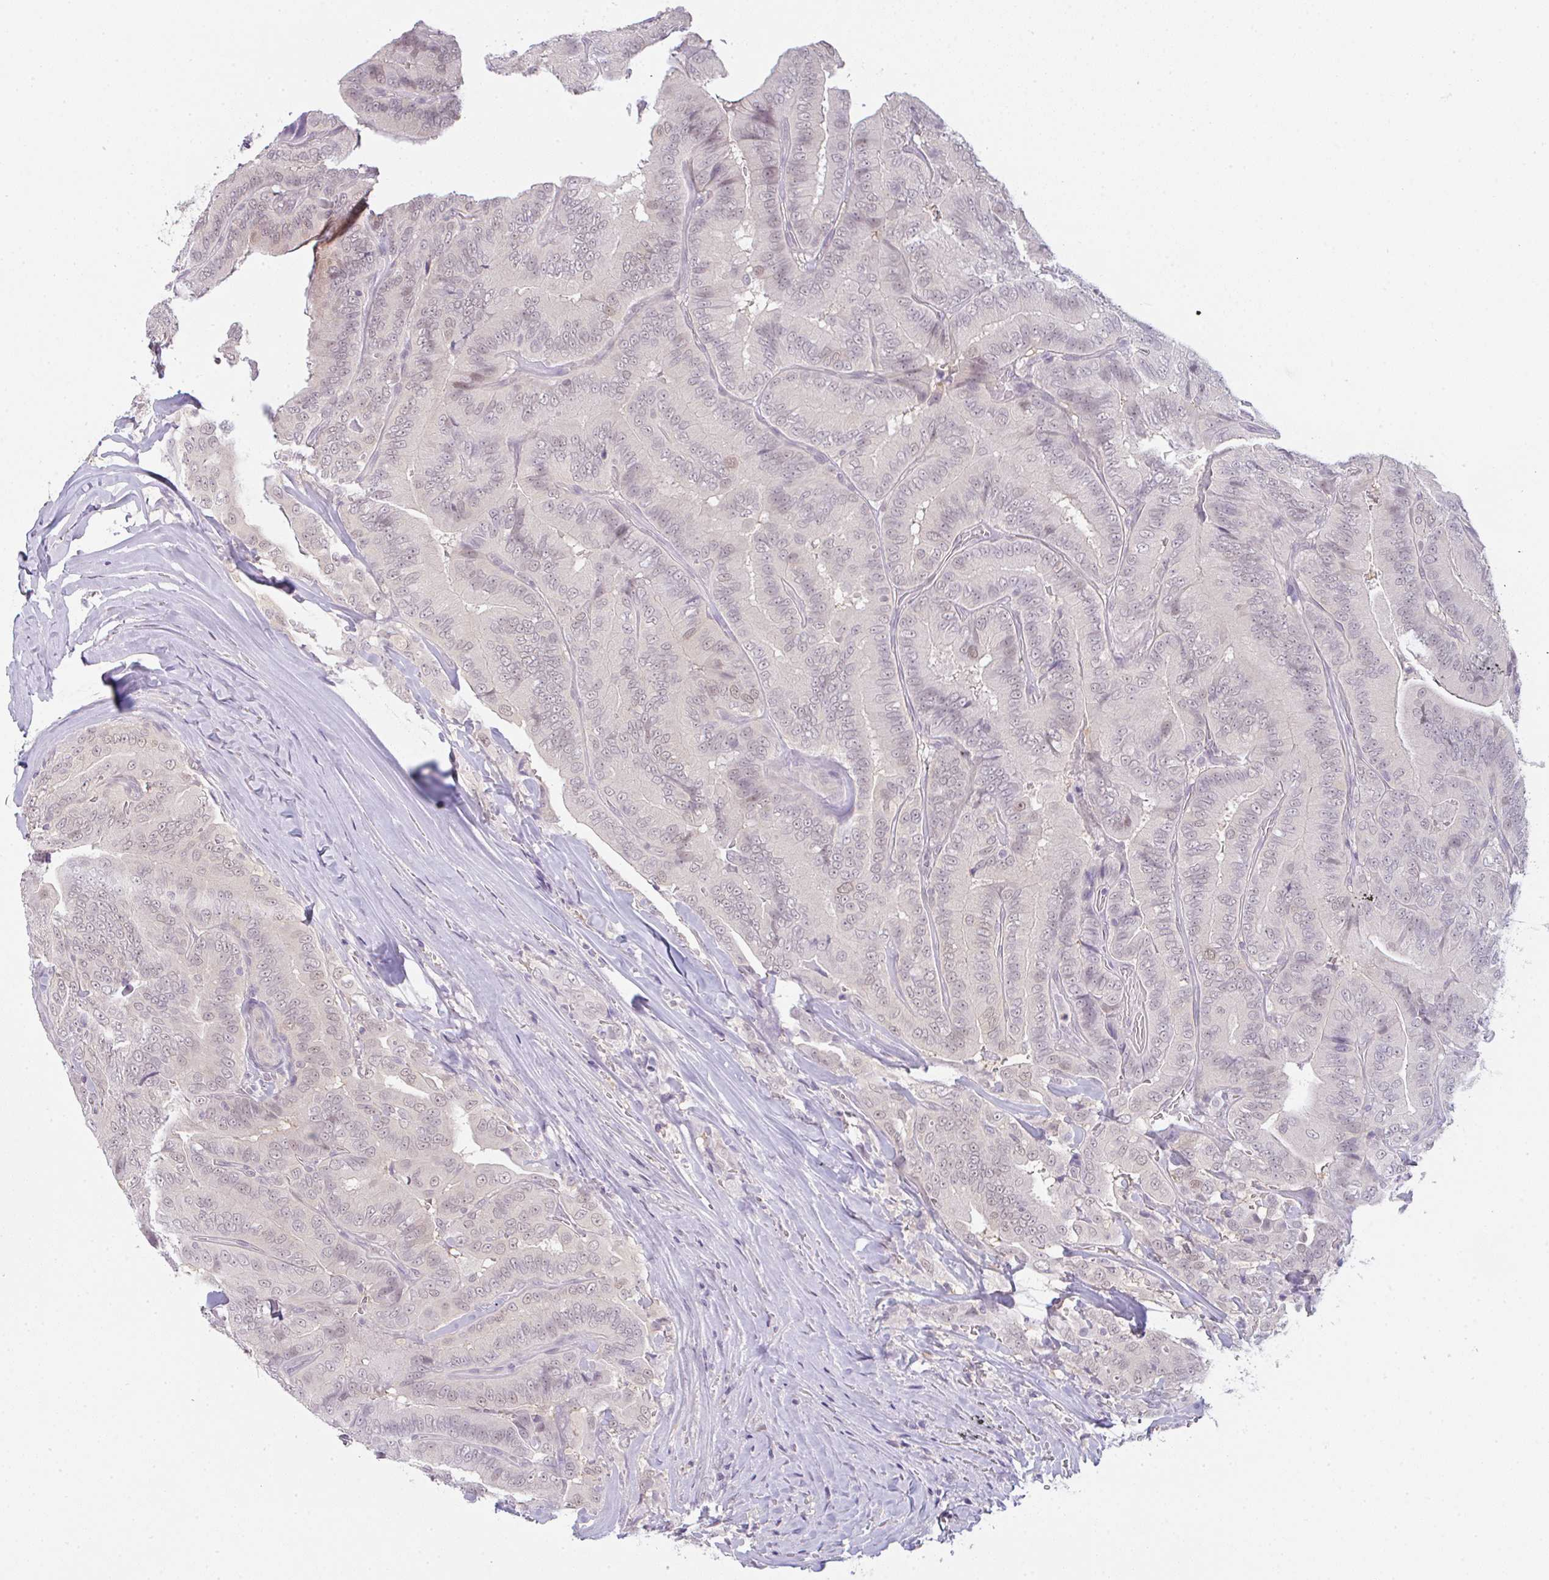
{"staining": {"intensity": "negative", "quantity": "none", "location": "none"}, "tissue": "thyroid cancer", "cell_type": "Tumor cells", "image_type": "cancer", "snomed": [{"axis": "morphology", "description": "Papillary adenocarcinoma, NOS"}, {"axis": "topography", "description": "Thyroid gland"}], "caption": "High magnification brightfield microscopy of thyroid cancer (papillary adenocarcinoma) stained with DAB (brown) and counterstained with hematoxylin (blue): tumor cells show no significant staining.", "gene": "CSE1L", "patient": {"sex": "male", "age": 61}}